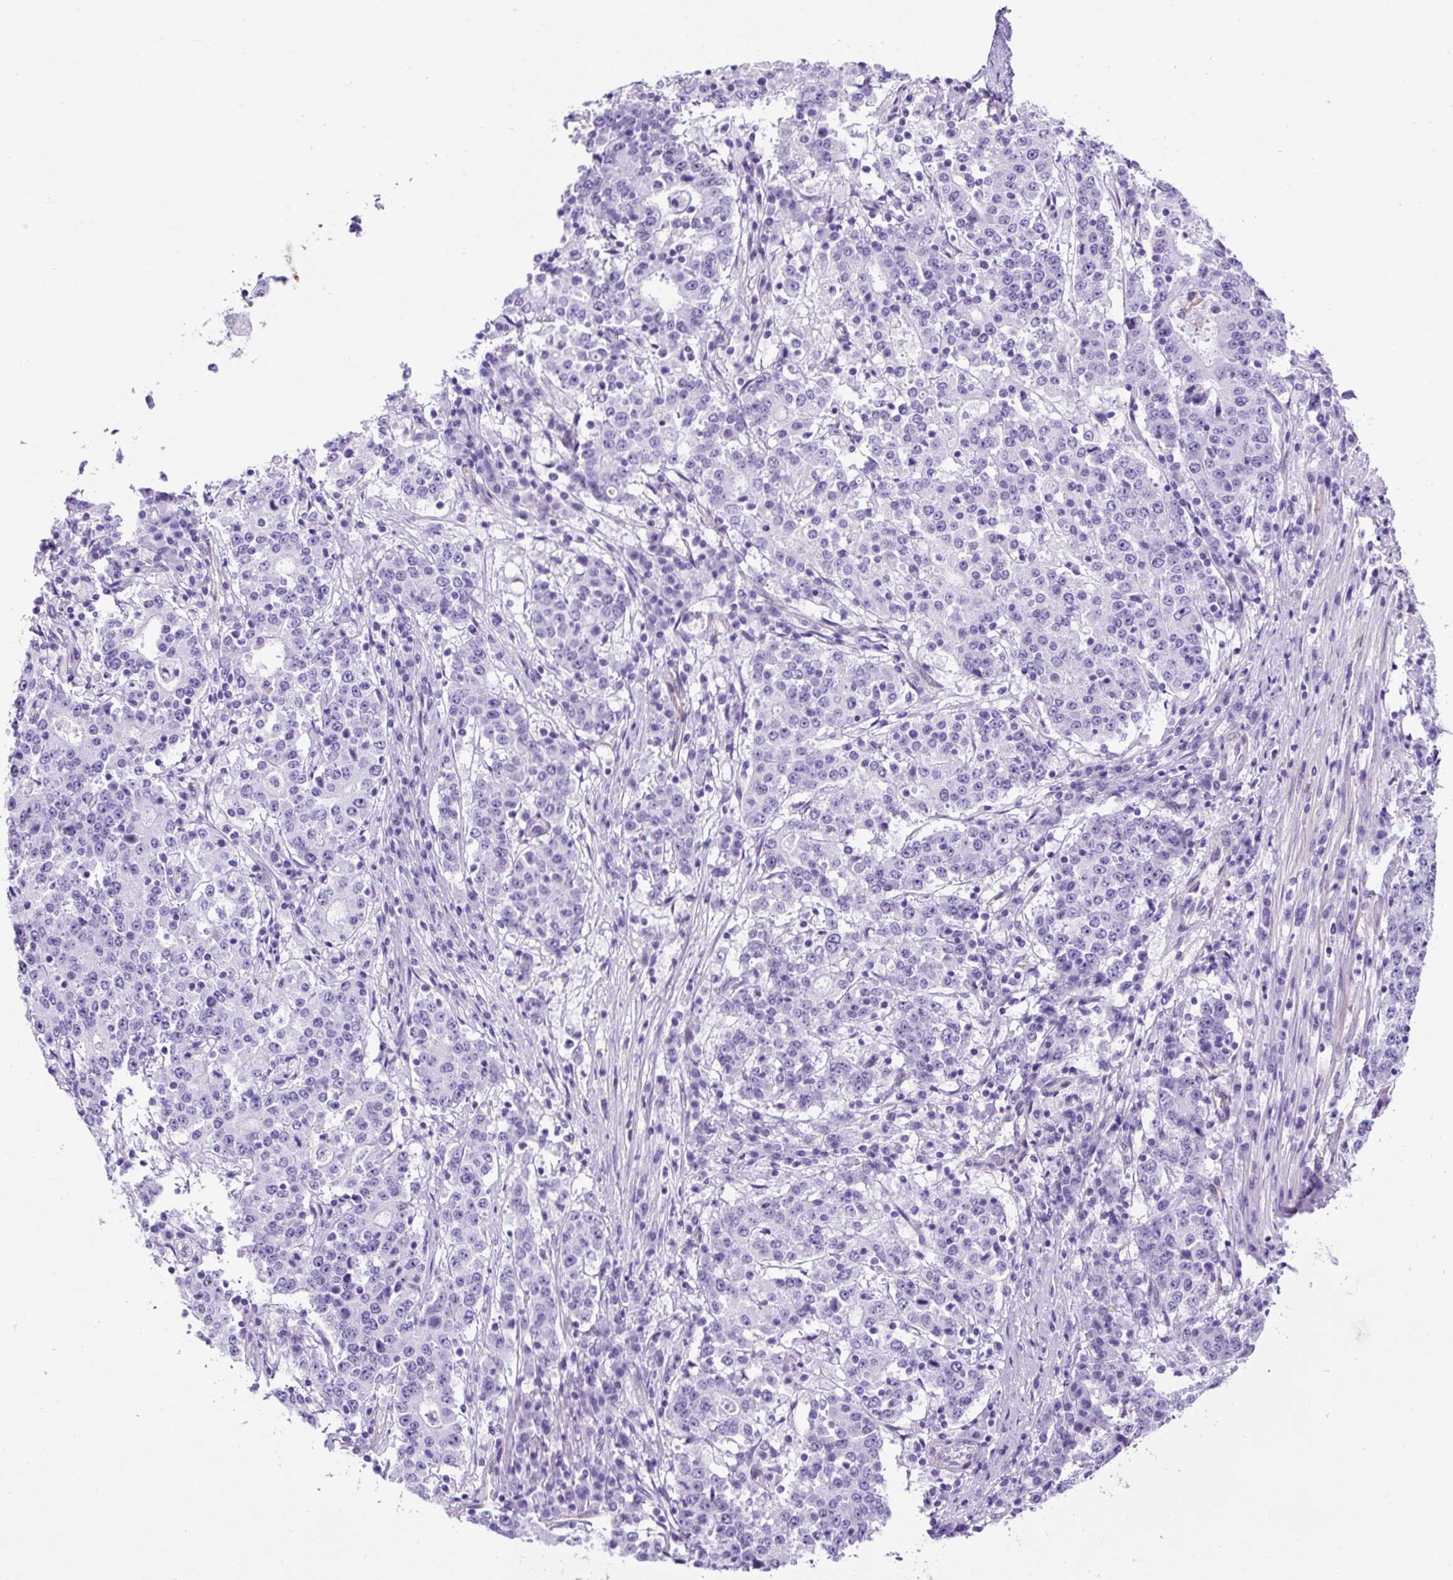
{"staining": {"intensity": "negative", "quantity": "none", "location": "none"}, "tissue": "stomach cancer", "cell_type": "Tumor cells", "image_type": "cancer", "snomed": [{"axis": "morphology", "description": "Adenocarcinoma, NOS"}, {"axis": "topography", "description": "Stomach"}], "caption": "Immunohistochemistry (IHC) histopathology image of neoplastic tissue: human adenocarcinoma (stomach) stained with DAB (3,3'-diaminobenzidine) reveals no significant protein staining in tumor cells. Brightfield microscopy of IHC stained with DAB (3,3'-diaminobenzidine) (brown) and hematoxylin (blue), captured at high magnification.", "gene": "KRT12", "patient": {"sex": "male", "age": 59}}